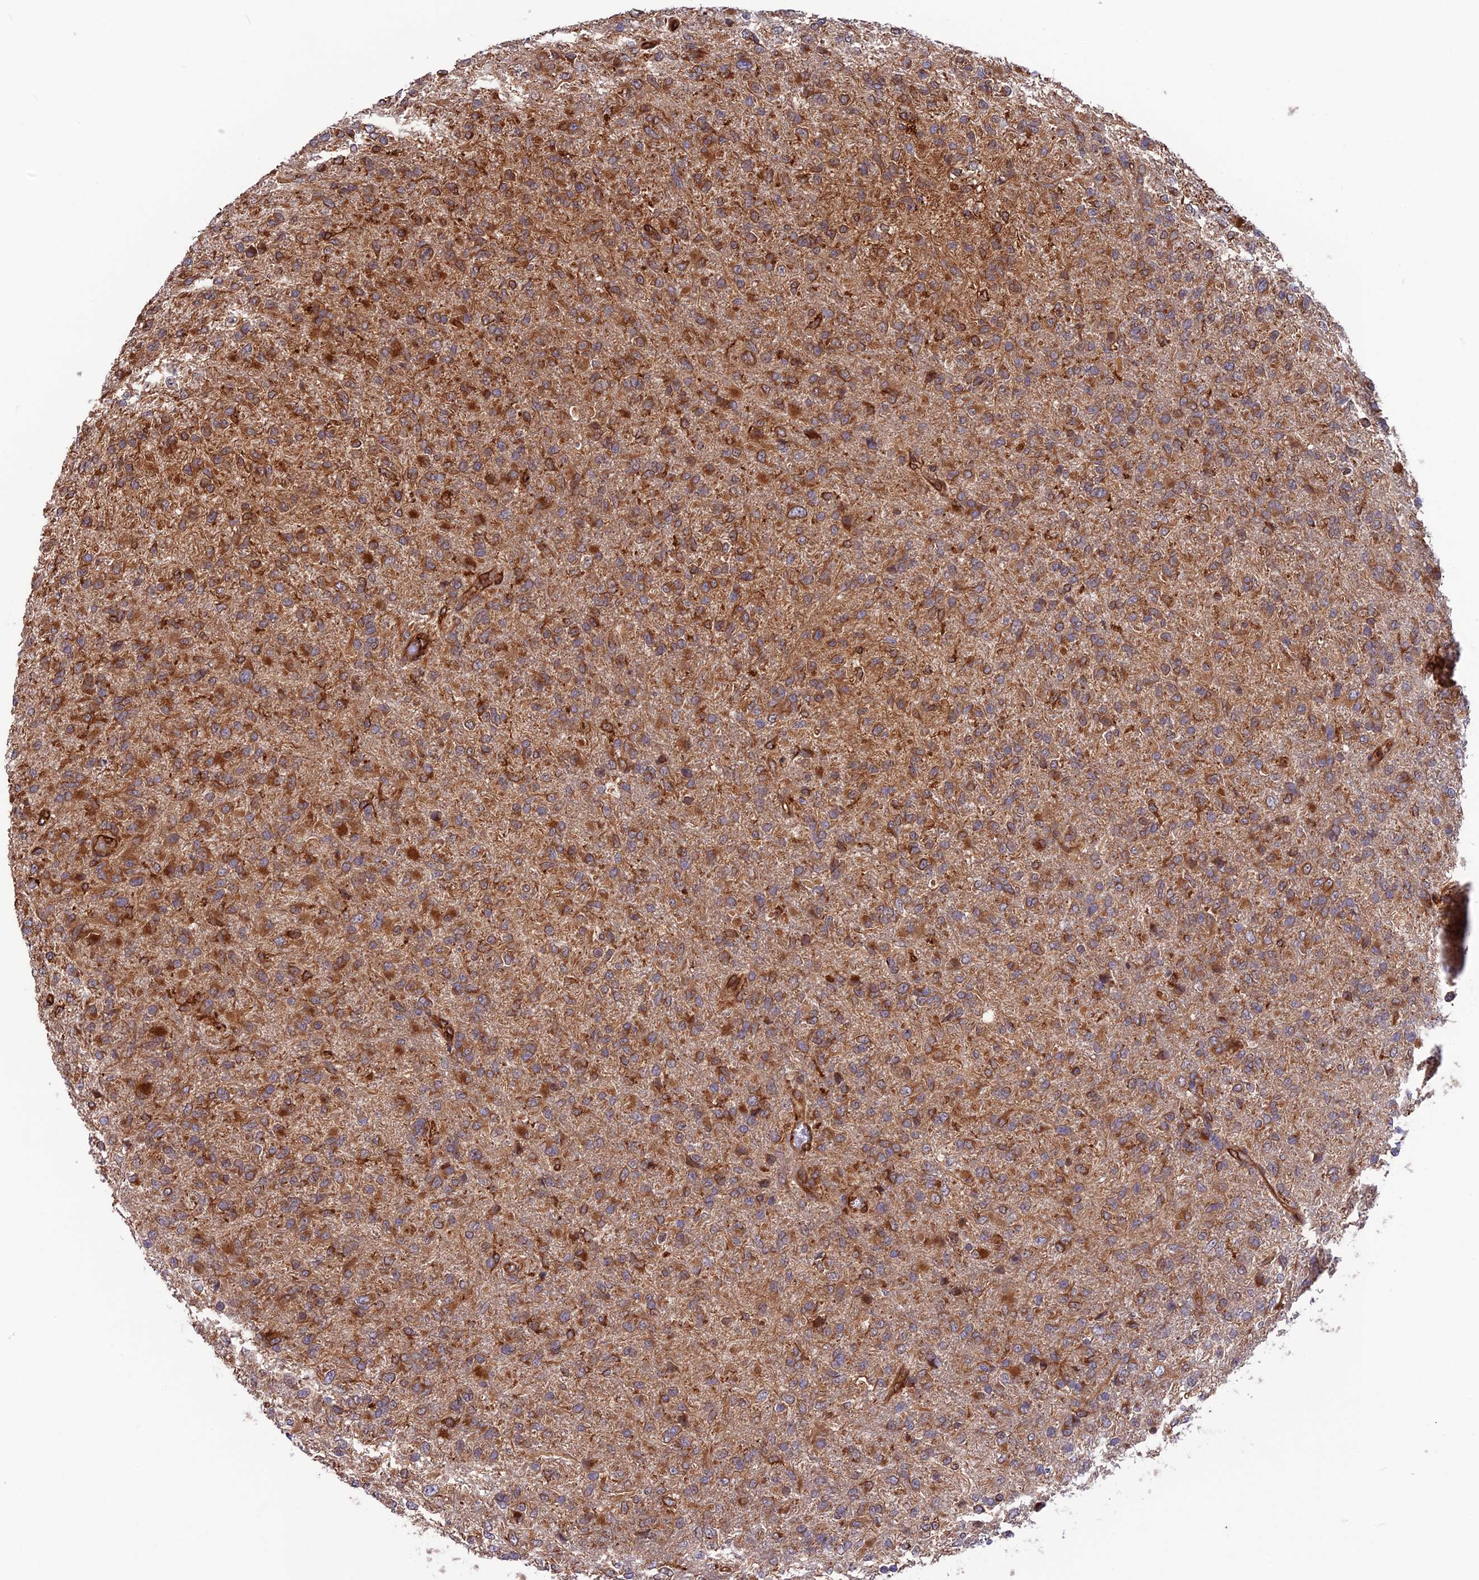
{"staining": {"intensity": "strong", "quantity": "25%-75%", "location": "cytoplasmic/membranous"}, "tissue": "glioma", "cell_type": "Tumor cells", "image_type": "cancer", "snomed": [{"axis": "morphology", "description": "Glioma, malignant, High grade"}, {"axis": "topography", "description": "Brain"}], "caption": "DAB immunohistochemical staining of human high-grade glioma (malignant) demonstrates strong cytoplasmic/membranous protein expression in about 25%-75% of tumor cells.", "gene": "WDR1", "patient": {"sex": "female", "age": 74}}